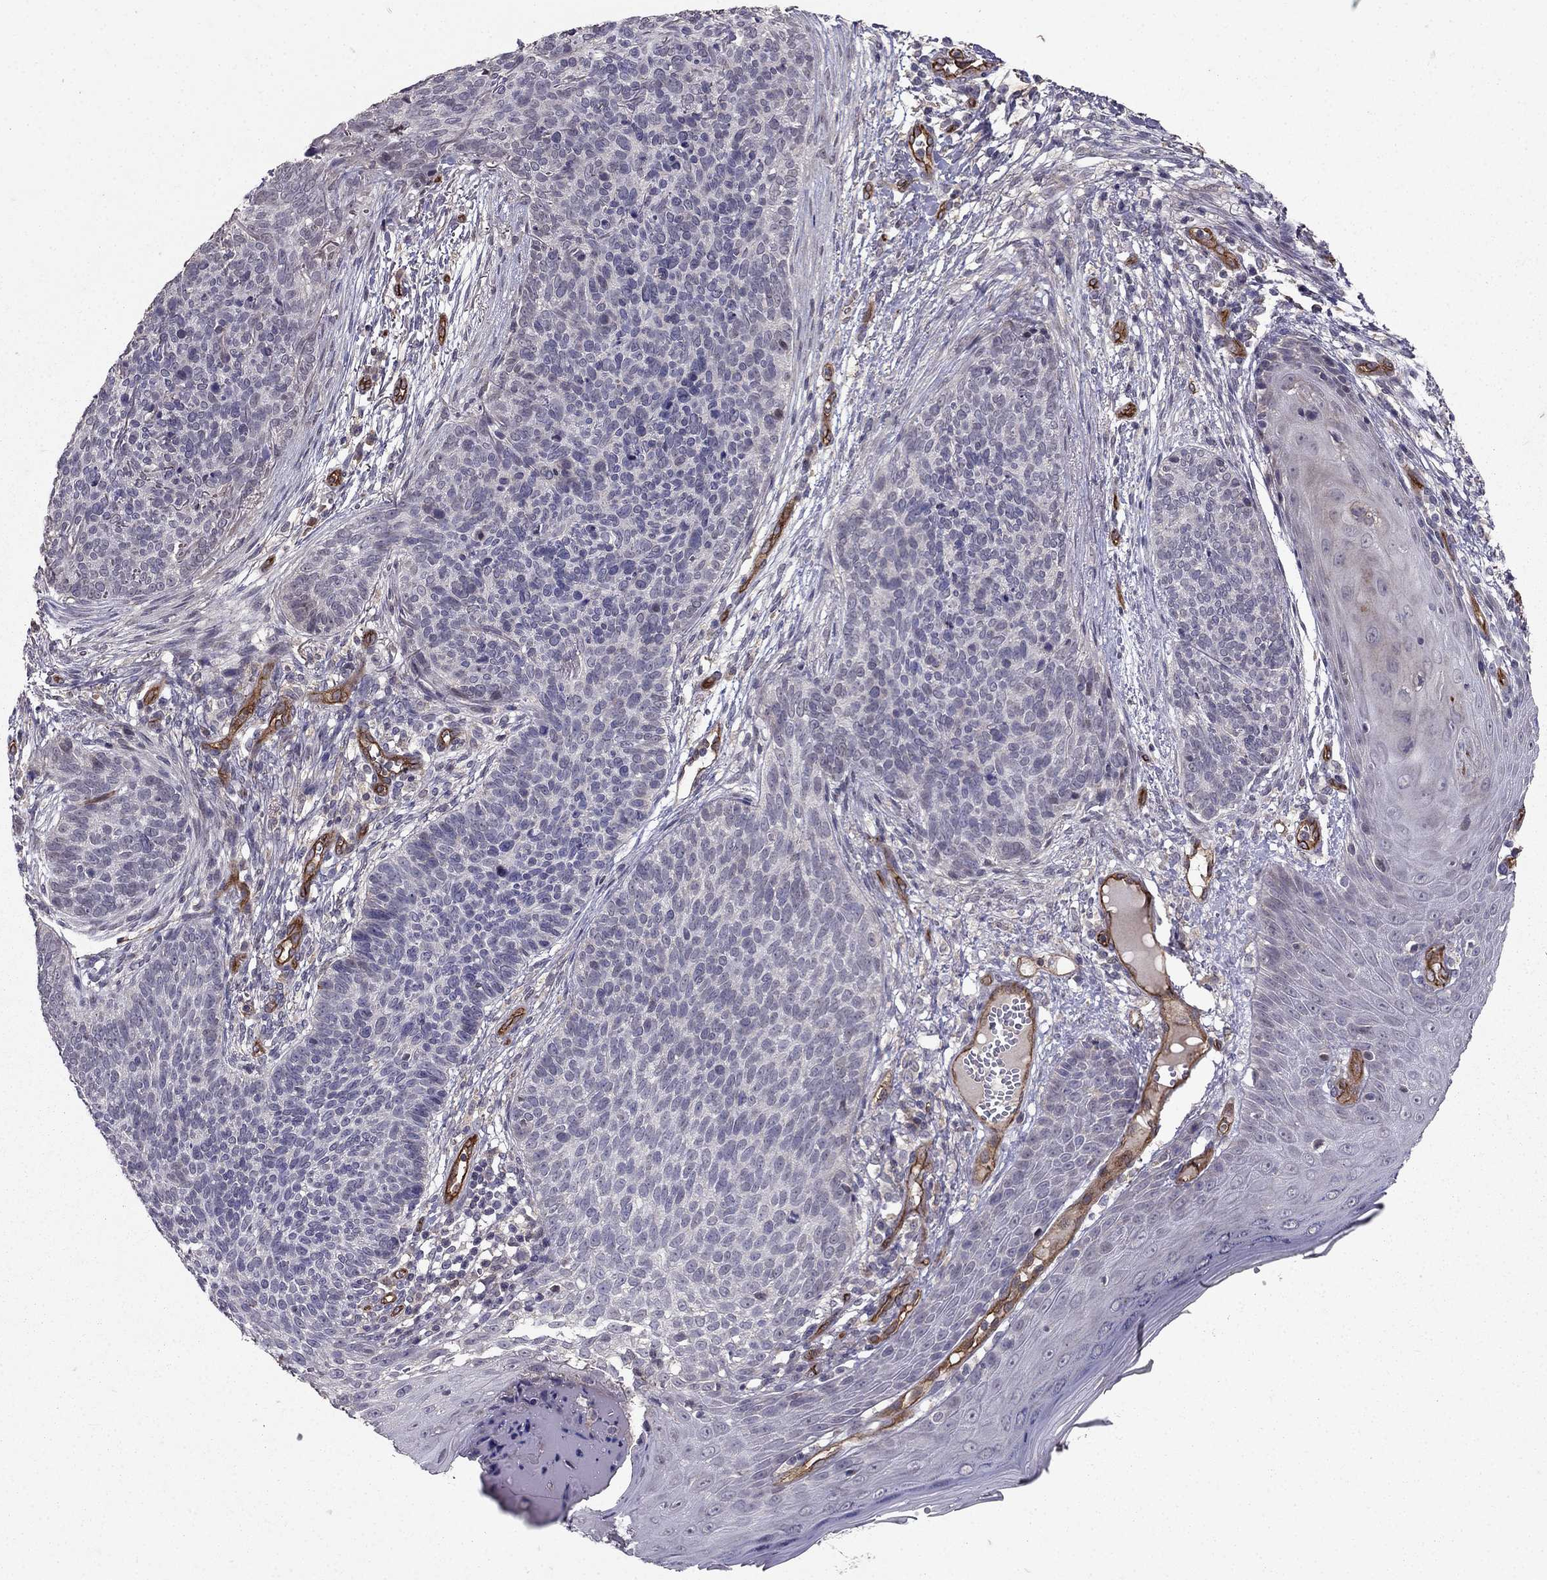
{"staining": {"intensity": "negative", "quantity": "none", "location": "none"}, "tissue": "skin cancer", "cell_type": "Tumor cells", "image_type": "cancer", "snomed": [{"axis": "morphology", "description": "Basal cell carcinoma"}, {"axis": "topography", "description": "Skin"}], "caption": "This histopathology image is of skin basal cell carcinoma stained with immunohistochemistry to label a protein in brown with the nuclei are counter-stained blue. There is no expression in tumor cells.", "gene": "RASIP1", "patient": {"sex": "male", "age": 64}}